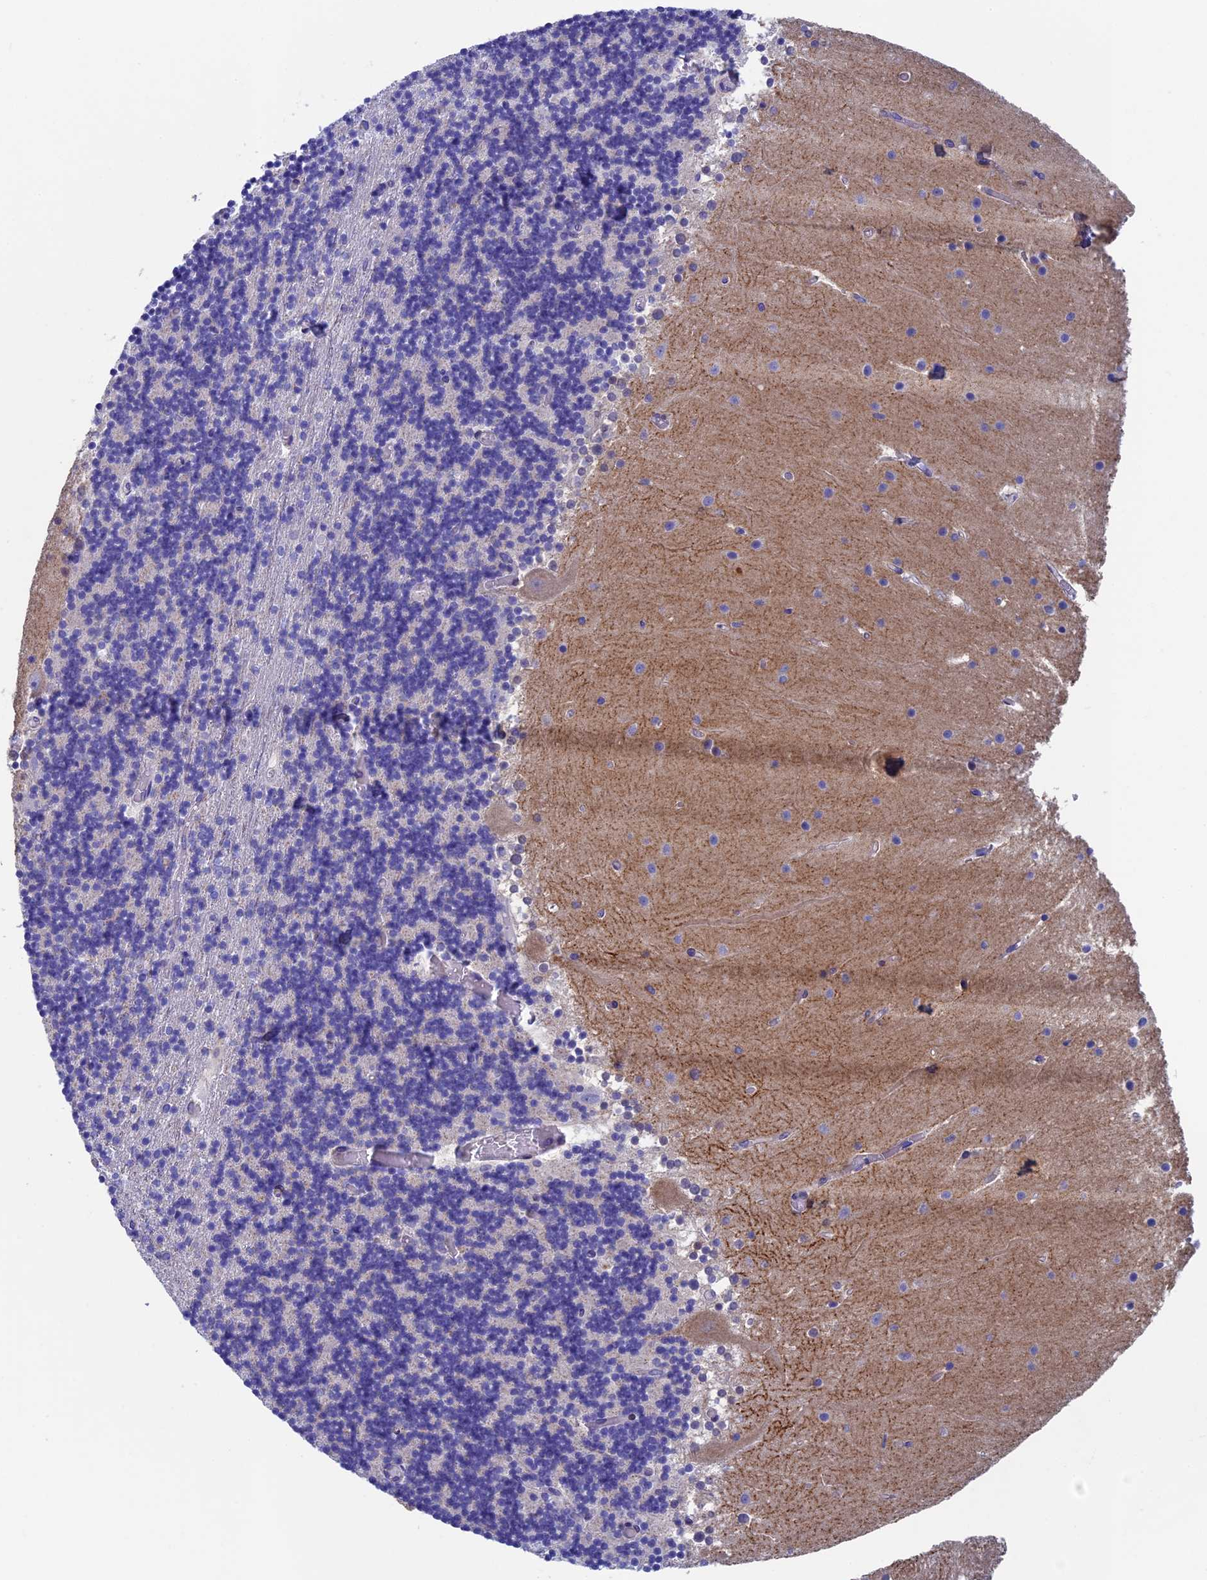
{"staining": {"intensity": "negative", "quantity": "none", "location": "none"}, "tissue": "cerebellum", "cell_type": "Cells in granular layer", "image_type": "normal", "snomed": [{"axis": "morphology", "description": "Normal tissue, NOS"}, {"axis": "topography", "description": "Cerebellum"}], "caption": "This is a histopathology image of IHC staining of benign cerebellum, which shows no positivity in cells in granular layer.", "gene": "SEPTIN1", "patient": {"sex": "female", "age": 28}}